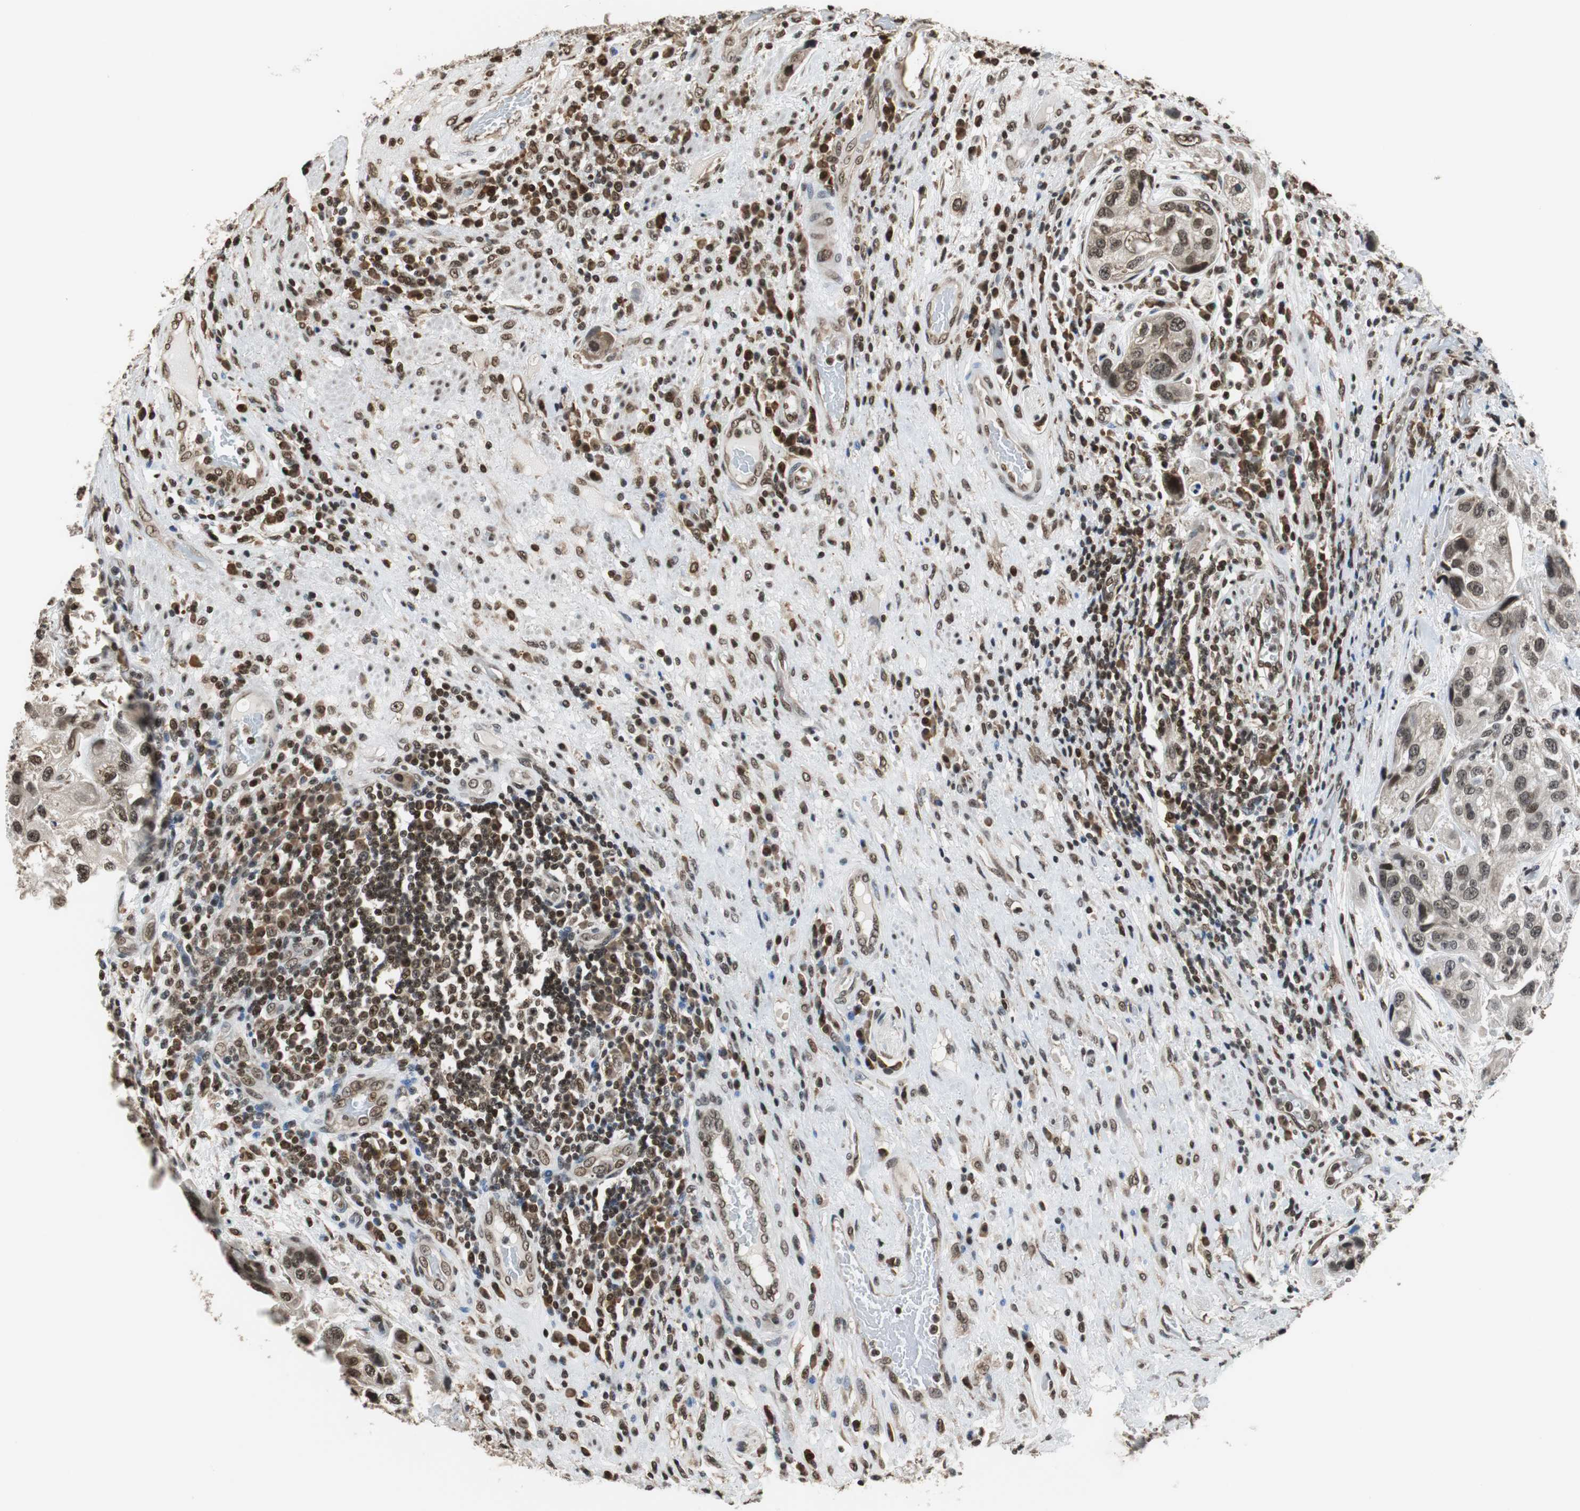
{"staining": {"intensity": "strong", "quantity": ">75%", "location": "nuclear"}, "tissue": "urothelial cancer", "cell_type": "Tumor cells", "image_type": "cancer", "snomed": [{"axis": "morphology", "description": "Urothelial carcinoma, High grade"}, {"axis": "topography", "description": "Urinary bladder"}], "caption": "The photomicrograph demonstrates immunohistochemical staining of urothelial cancer. There is strong nuclear expression is appreciated in approximately >75% of tumor cells.", "gene": "REST", "patient": {"sex": "female", "age": 64}}